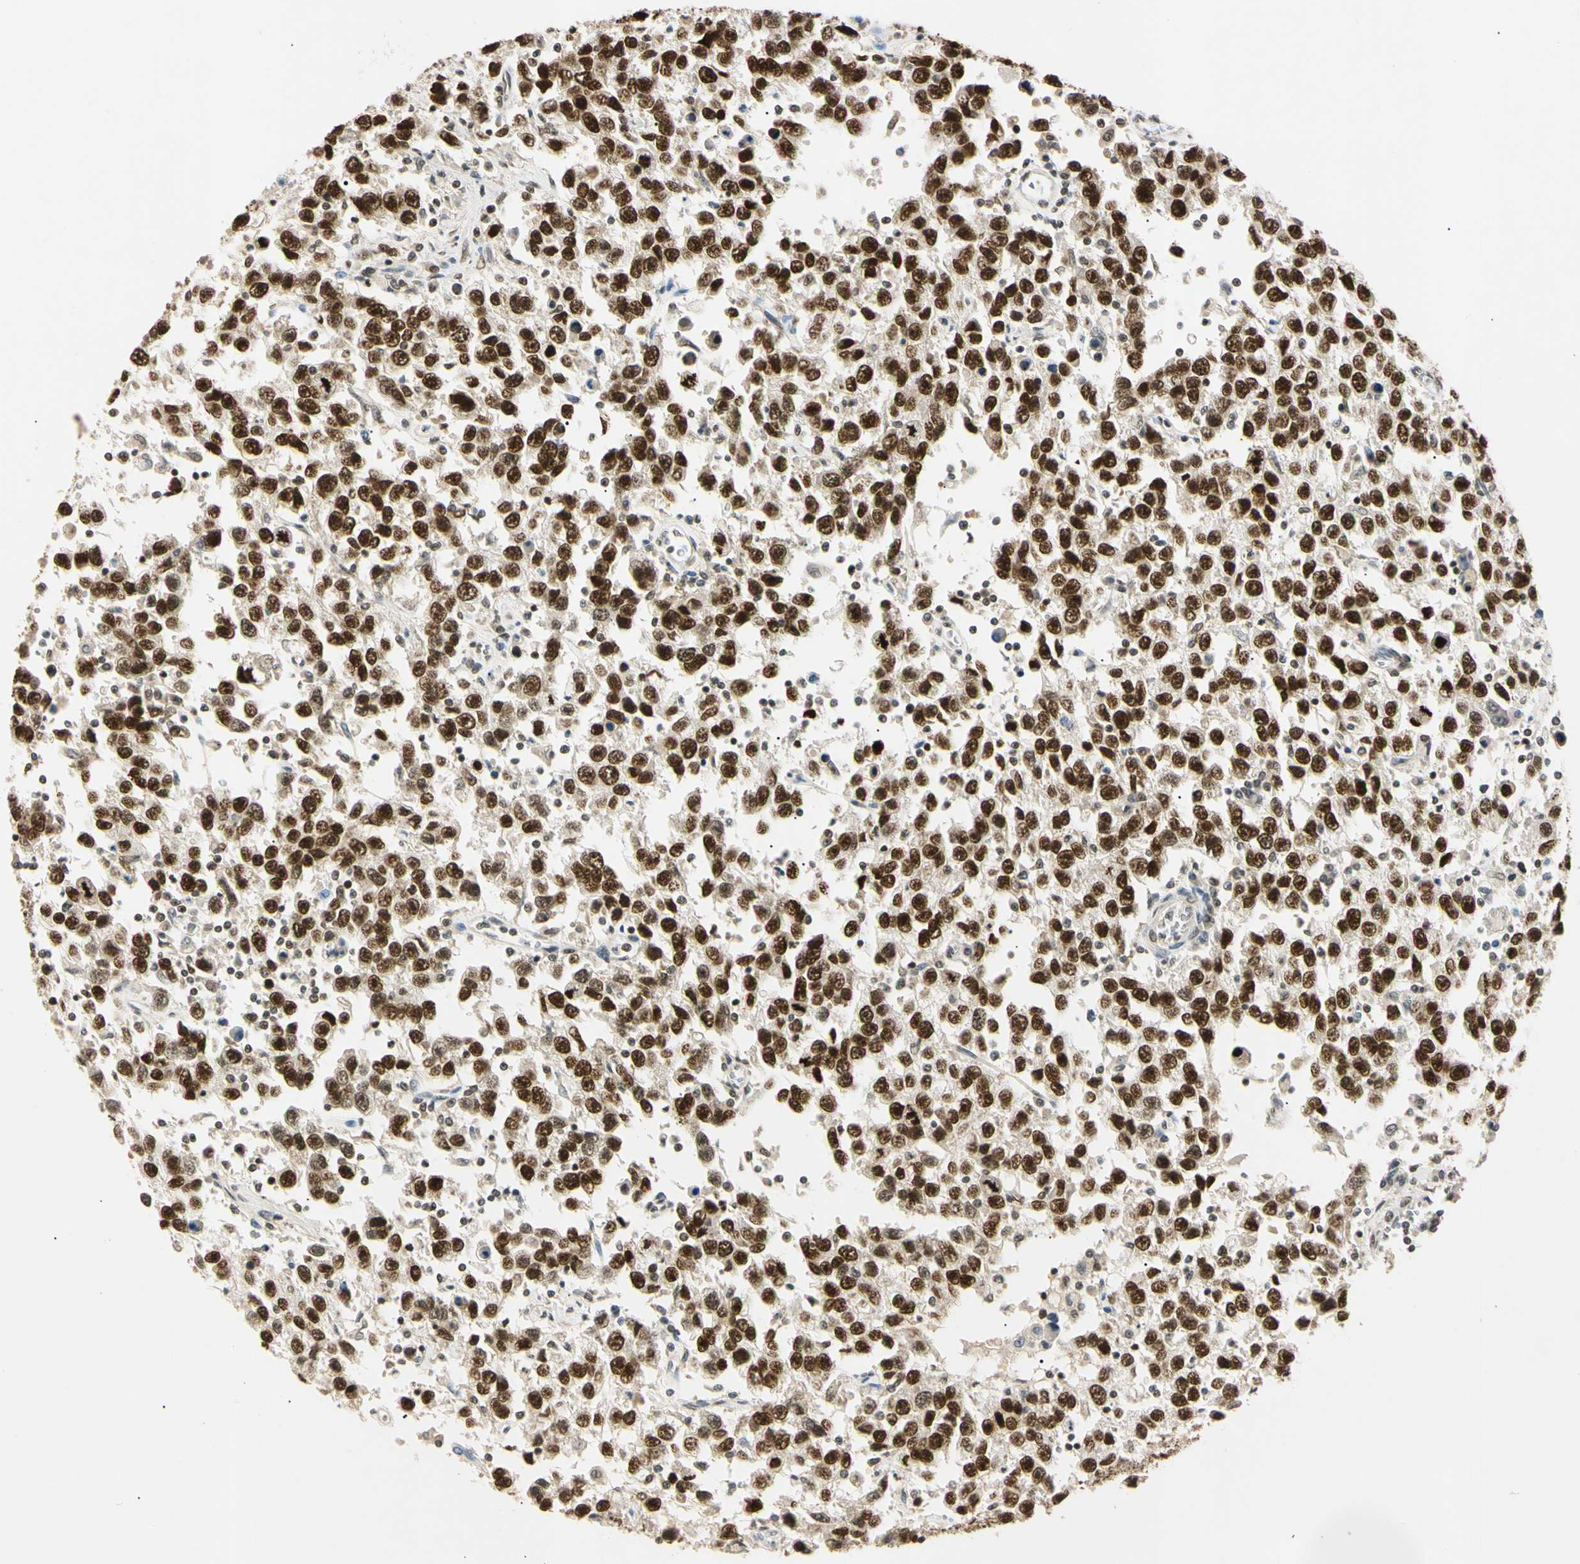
{"staining": {"intensity": "strong", "quantity": ">75%", "location": "nuclear"}, "tissue": "testis cancer", "cell_type": "Tumor cells", "image_type": "cancer", "snomed": [{"axis": "morphology", "description": "Seminoma, NOS"}, {"axis": "topography", "description": "Testis"}], "caption": "A micrograph of seminoma (testis) stained for a protein displays strong nuclear brown staining in tumor cells.", "gene": "SMARCA5", "patient": {"sex": "male", "age": 41}}